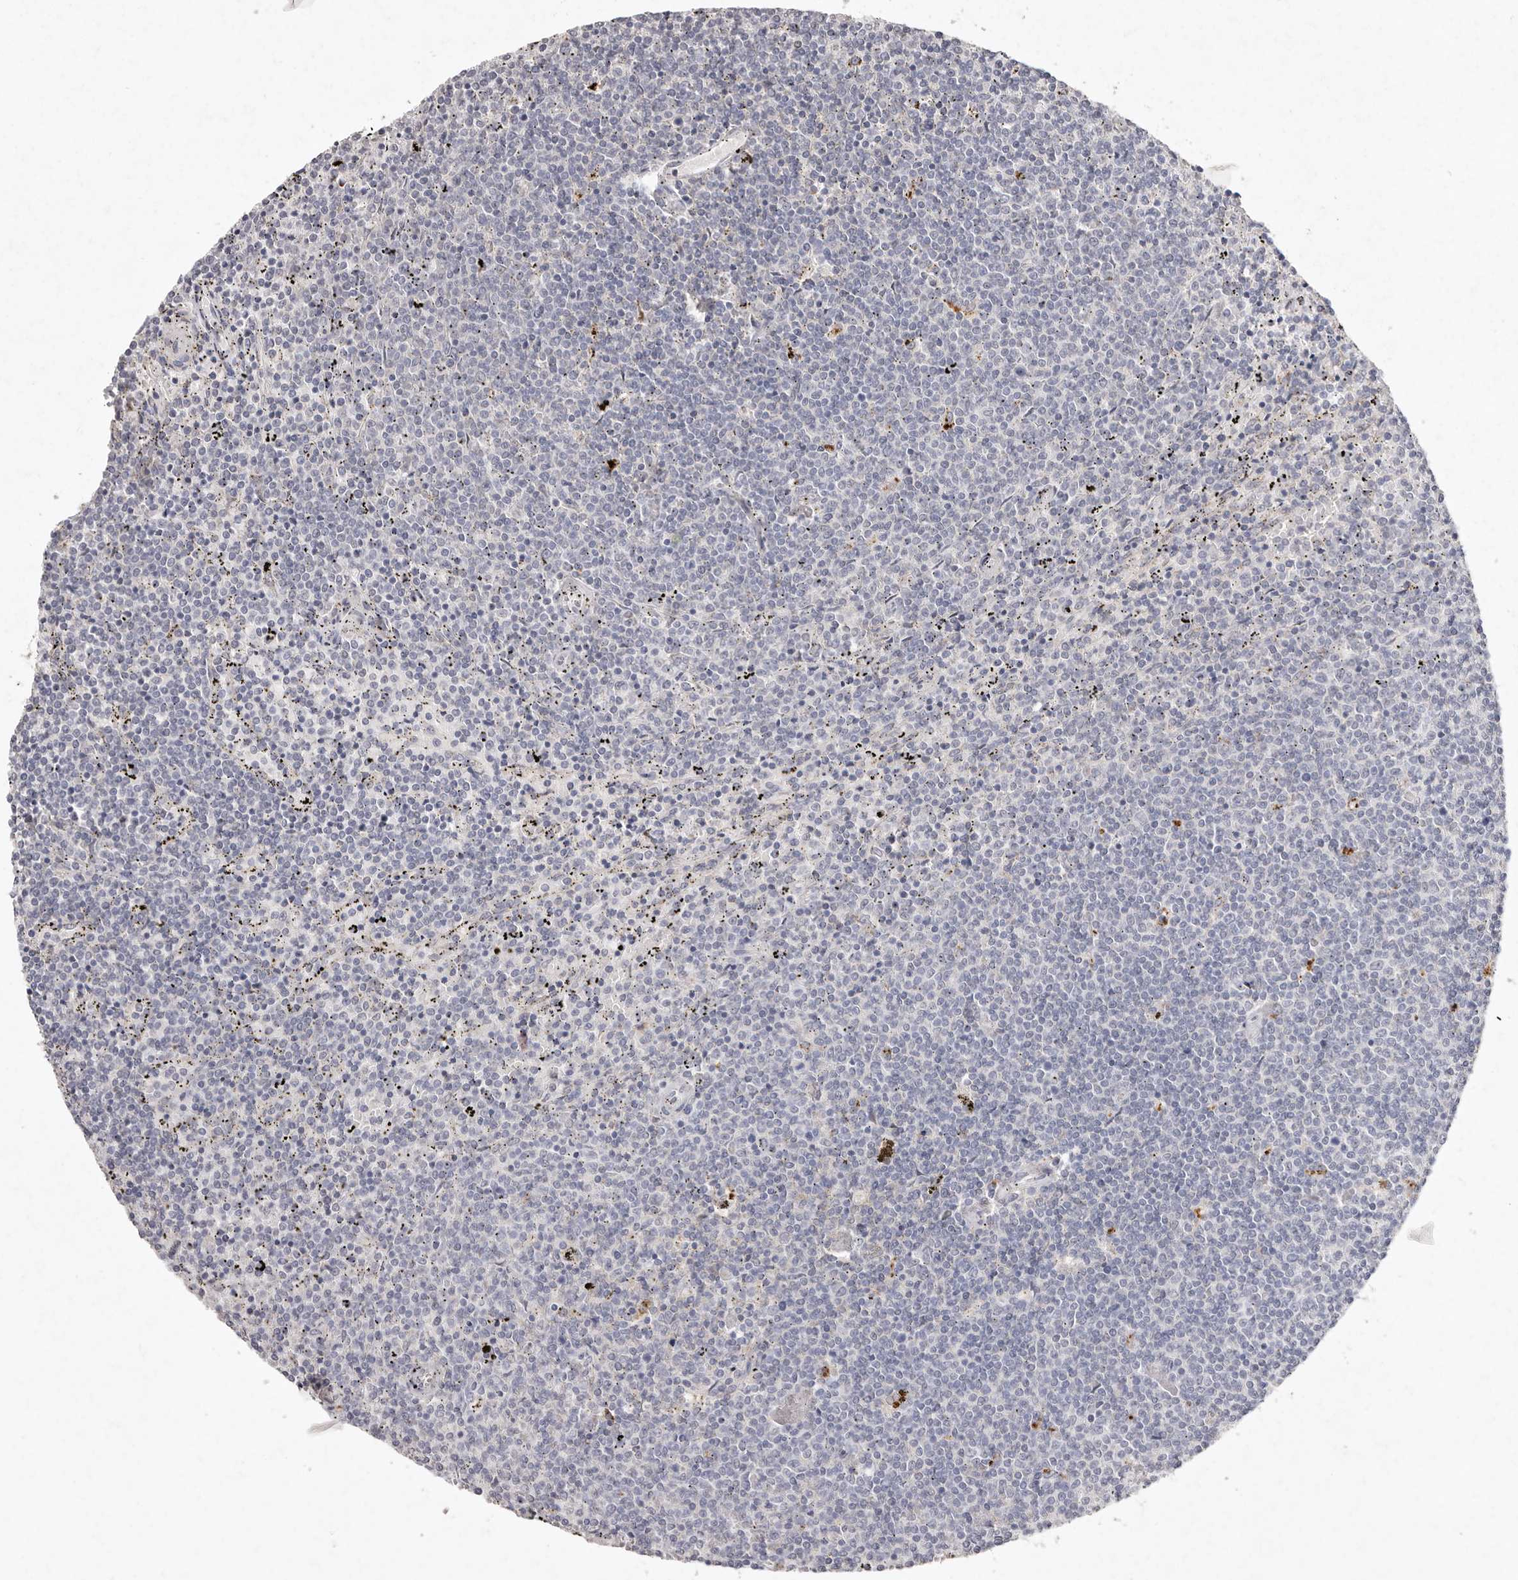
{"staining": {"intensity": "negative", "quantity": "none", "location": "none"}, "tissue": "lymphoma", "cell_type": "Tumor cells", "image_type": "cancer", "snomed": [{"axis": "morphology", "description": "Malignant lymphoma, non-Hodgkin's type, Low grade"}, {"axis": "topography", "description": "Spleen"}], "caption": "High power microscopy micrograph of an immunohistochemistry histopathology image of malignant lymphoma, non-Hodgkin's type (low-grade), revealing no significant expression in tumor cells.", "gene": "FAM185A", "patient": {"sex": "female", "age": 50}}